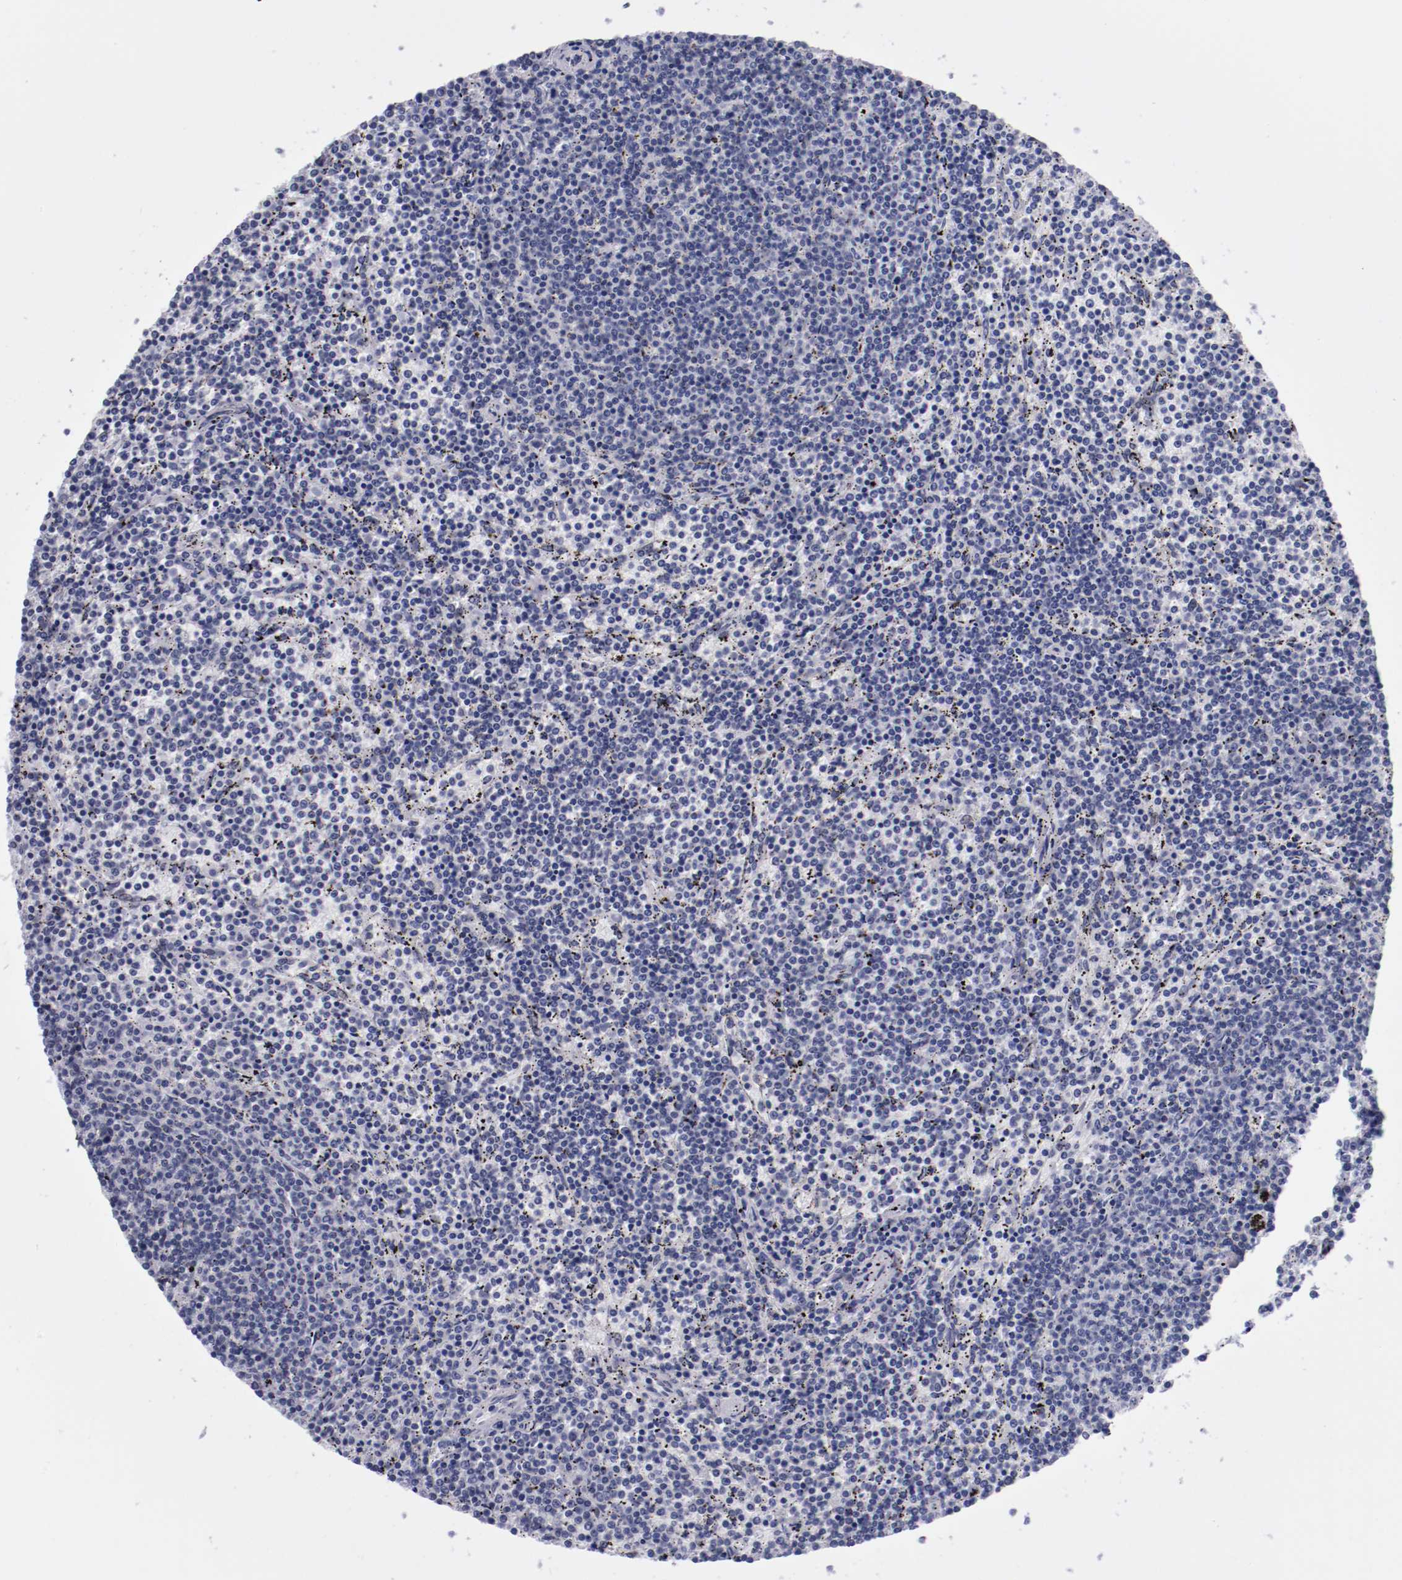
{"staining": {"intensity": "negative", "quantity": "none", "location": "none"}, "tissue": "lymphoma", "cell_type": "Tumor cells", "image_type": "cancer", "snomed": [{"axis": "morphology", "description": "Malignant lymphoma, non-Hodgkin's type, Low grade"}, {"axis": "topography", "description": "Spleen"}], "caption": "Immunohistochemical staining of human lymphoma exhibits no significant expression in tumor cells.", "gene": "HNF1B", "patient": {"sex": "female", "age": 50}}